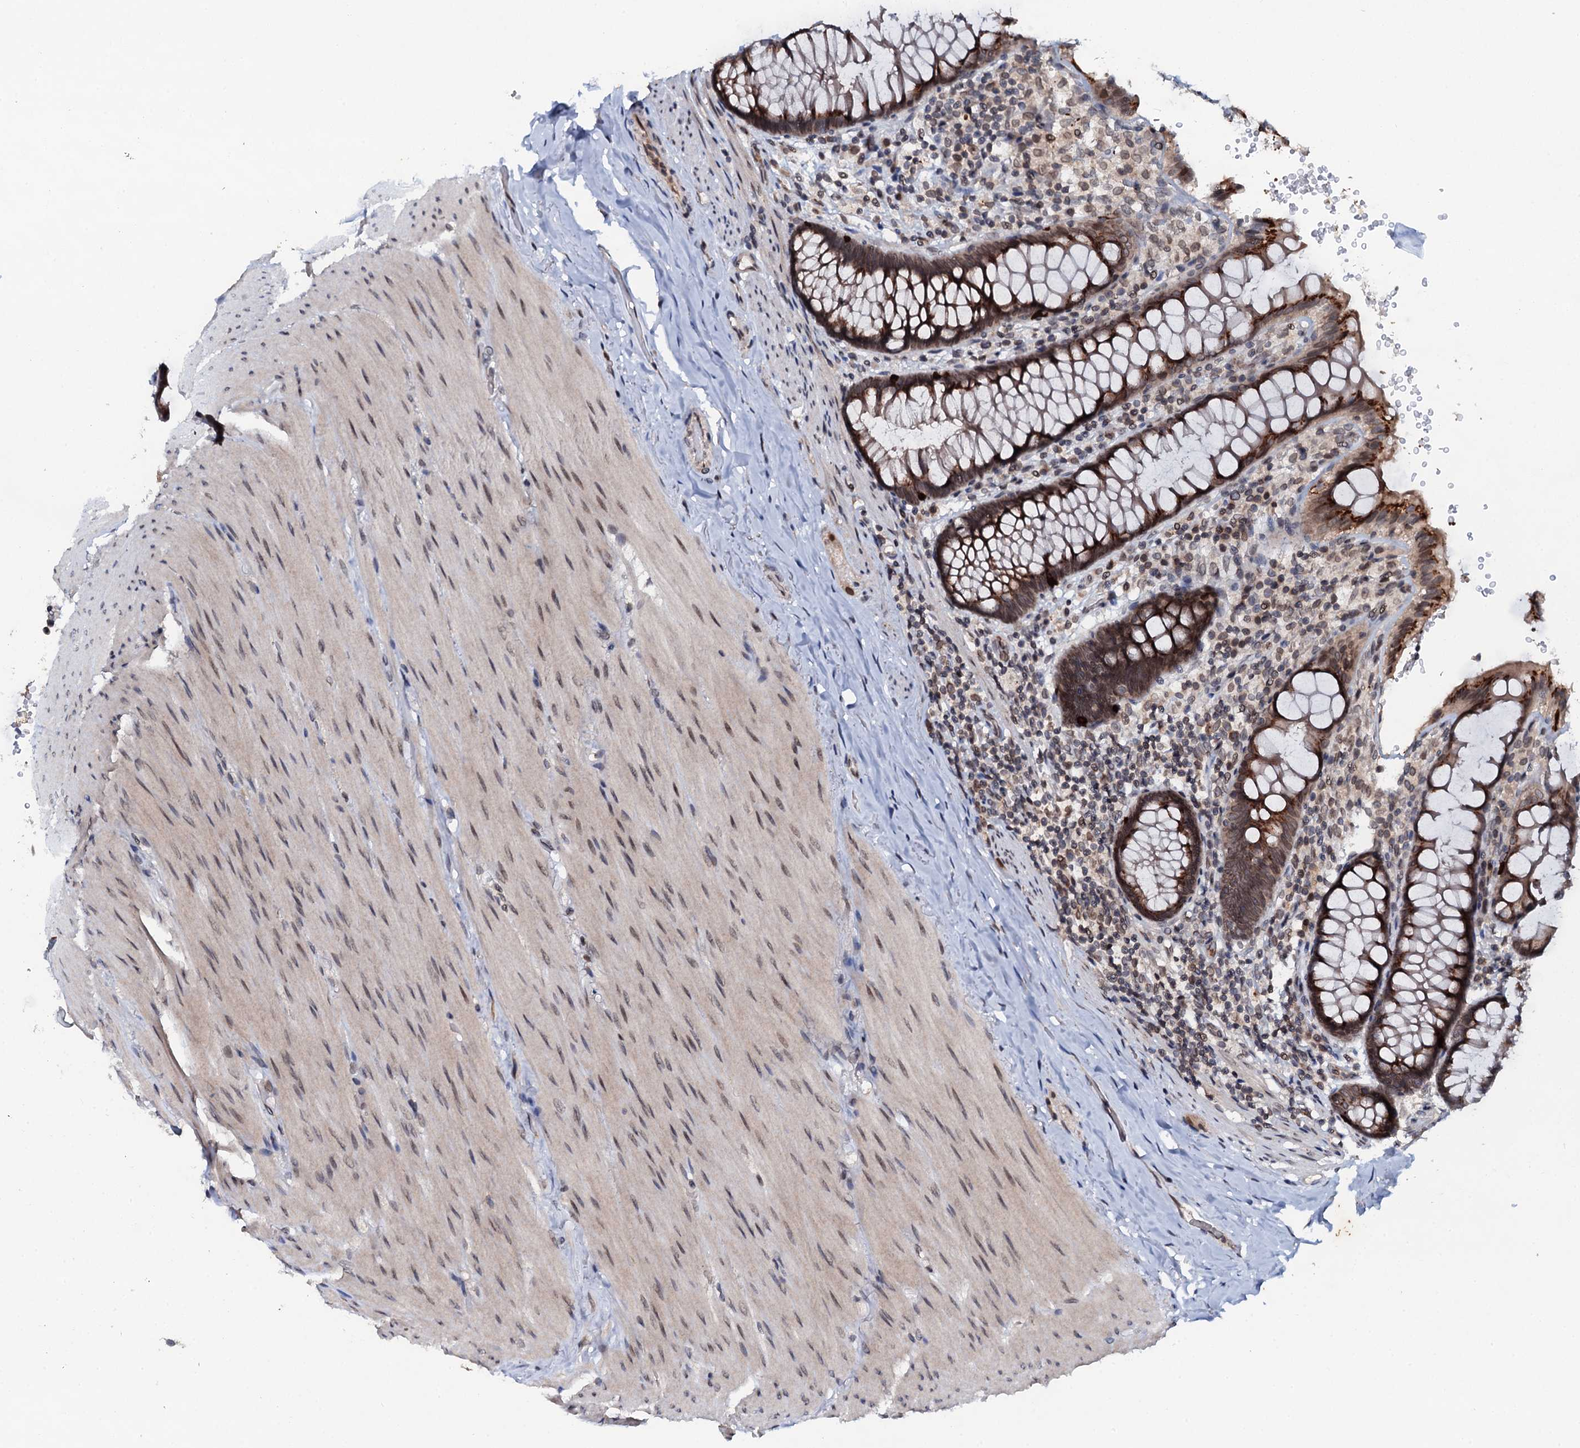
{"staining": {"intensity": "strong", "quantity": "25%-75%", "location": "cytoplasmic/membranous"}, "tissue": "rectum", "cell_type": "Glandular cells", "image_type": "normal", "snomed": [{"axis": "morphology", "description": "Normal tissue, NOS"}, {"axis": "topography", "description": "Rectum"}], "caption": "The histopathology image shows immunohistochemical staining of normal rectum. There is strong cytoplasmic/membranous staining is seen in approximately 25%-75% of glandular cells.", "gene": "SNTA1", "patient": {"sex": "male", "age": 83}}